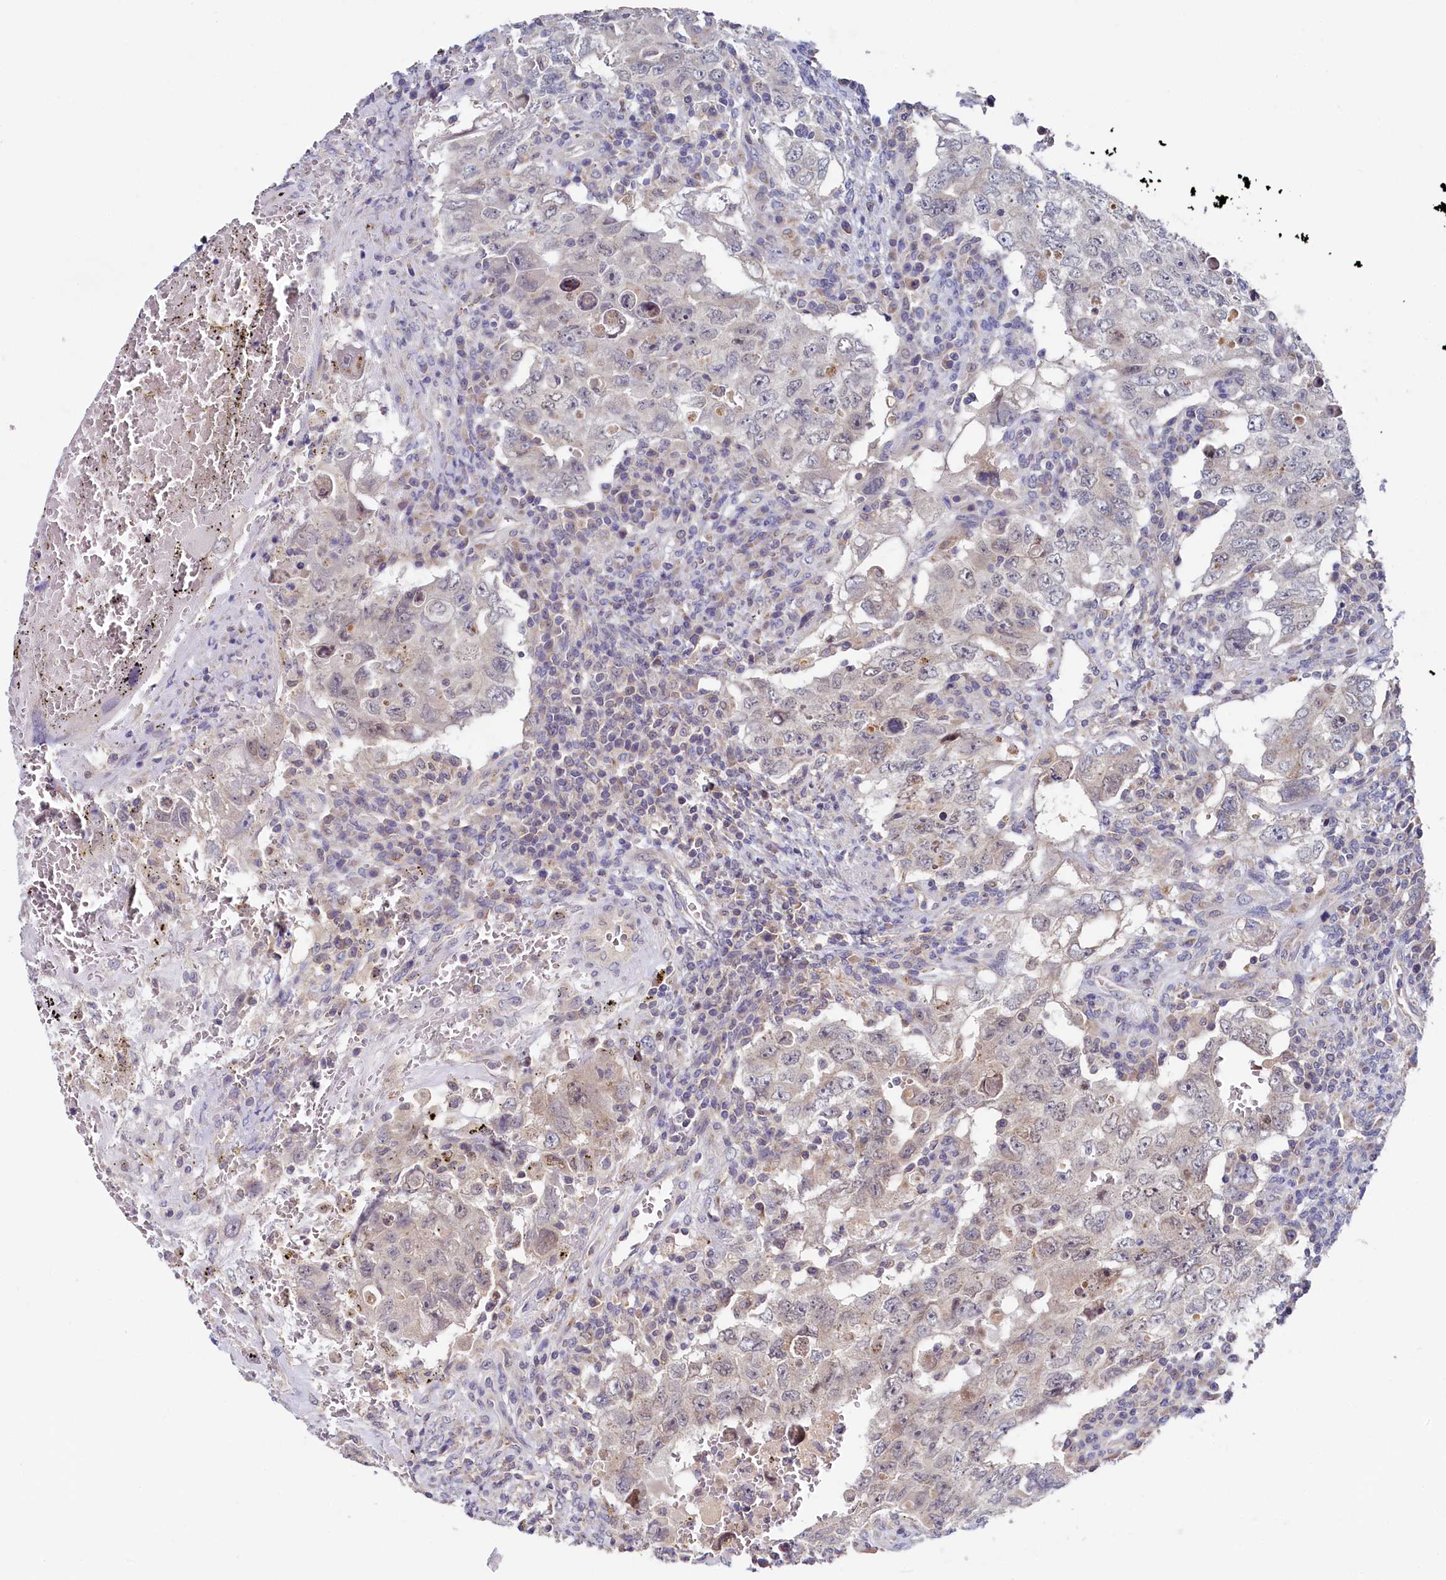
{"staining": {"intensity": "negative", "quantity": "none", "location": "none"}, "tissue": "testis cancer", "cell_type": "Tumor cells", "image_type": "cancer", "snomed": [{"axis": "morphology", "description": "Carcinoma, Embryonal, NOS"}, {"axis": "topography", "description": "Testis"}], "caption": "Immunohistochemistry photomicrograph of embryonal carcinoma (testis) stained for a protein (brown), which reveals no staining in tumor cells.", "gene": "SPINK9", "patient": {"sex": "male", "age": 26}}